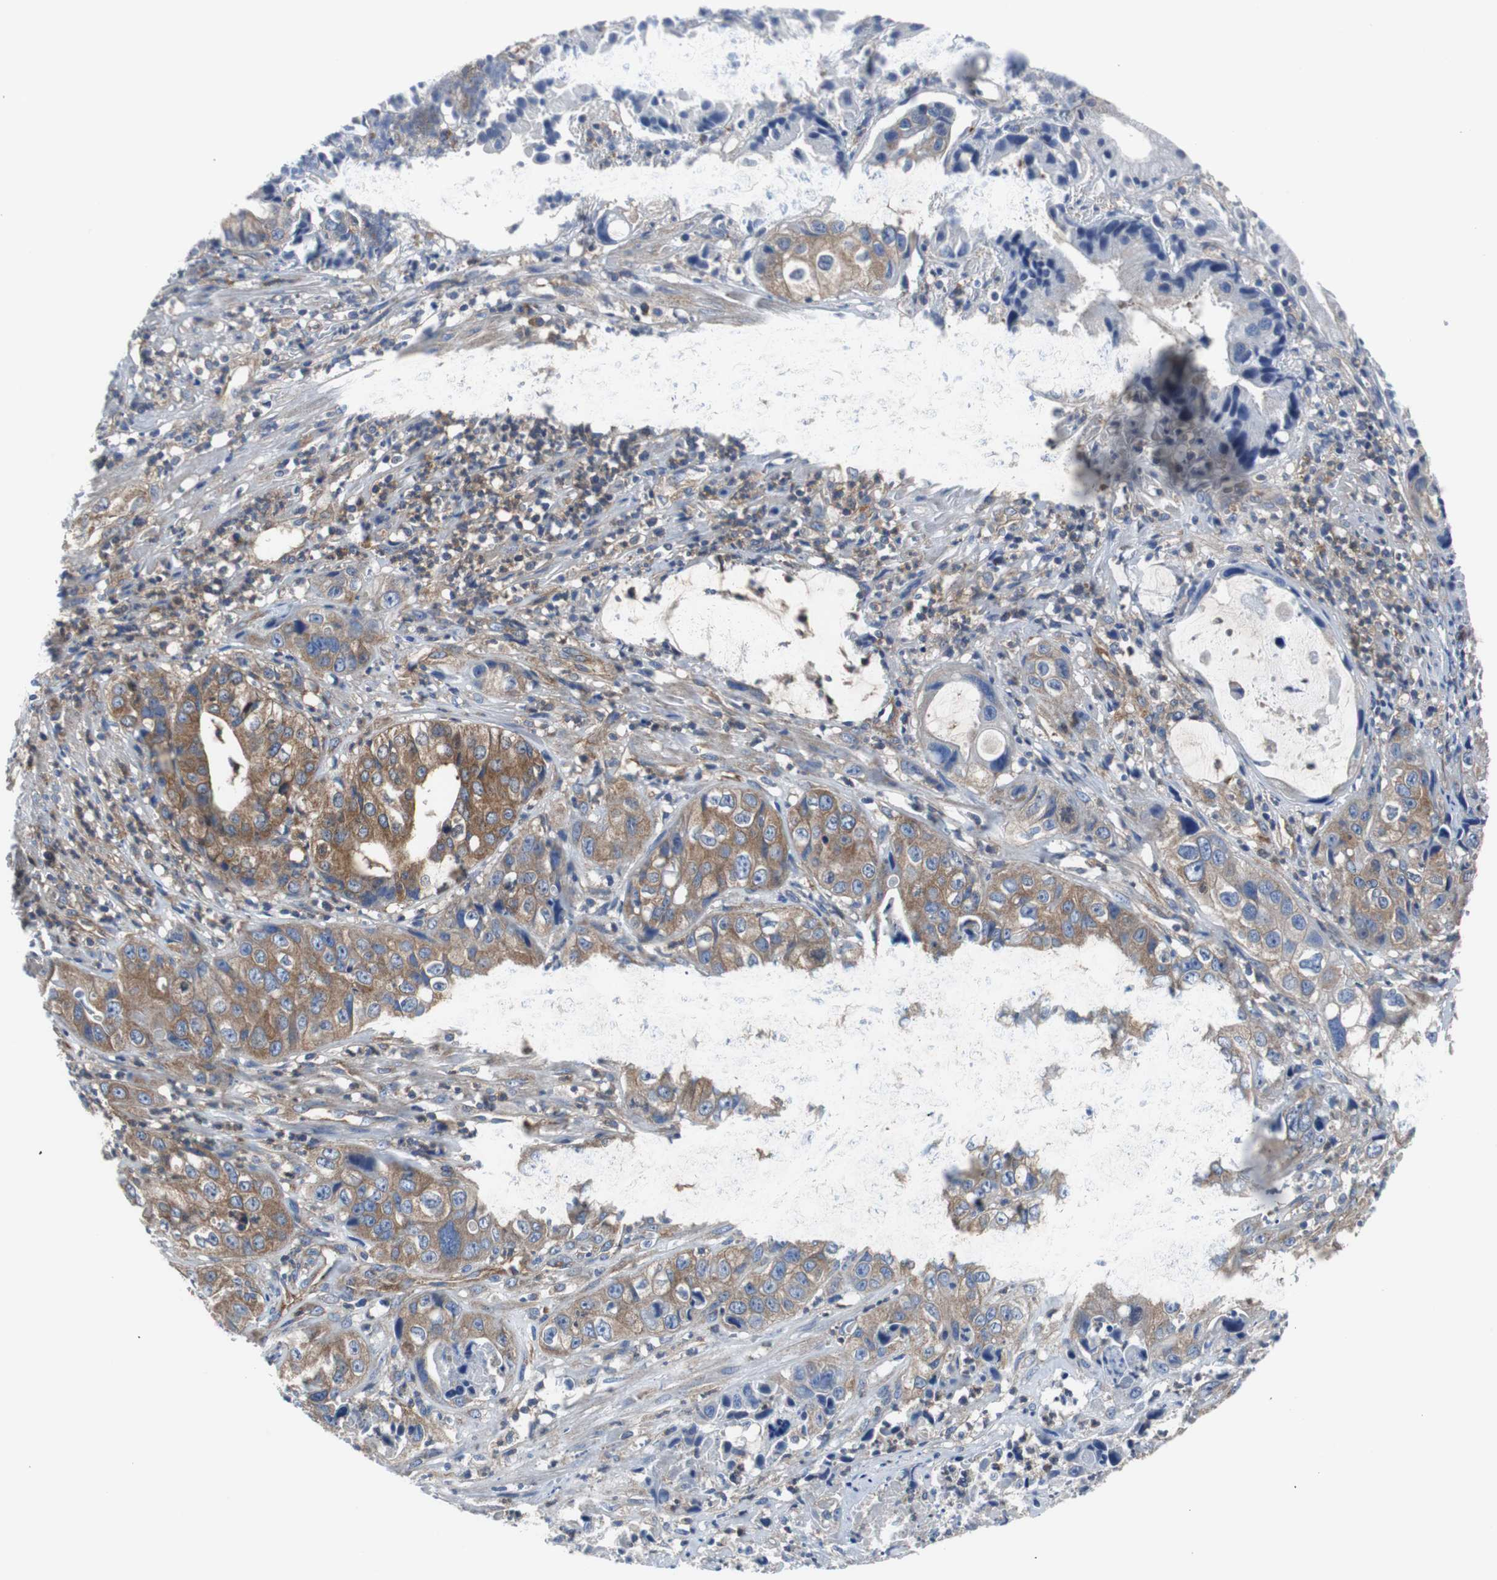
{"staining": {"intensity": "moderate", "quantity": ">75%", "location": "cytoplasmic/membranous"}, "tissue": "liver cancer", "cell_type": "Tumor cells", "image_type": "cancer", "snomed": [{"axis": "morphology", "description": "Cholangiocarcinoma"}, {"axis": "topography", "description": "Liver"}], "caption": "The micrograph demonstrates staining of liver cancer, revealing moderate cytoplasmic/membranous protein expression (brown color) within tumor cells. (DAB IHC with brightfield microscopy, high magnification).", "gene": "BRAF", "patient": {"sex": "female", "age": 61}}